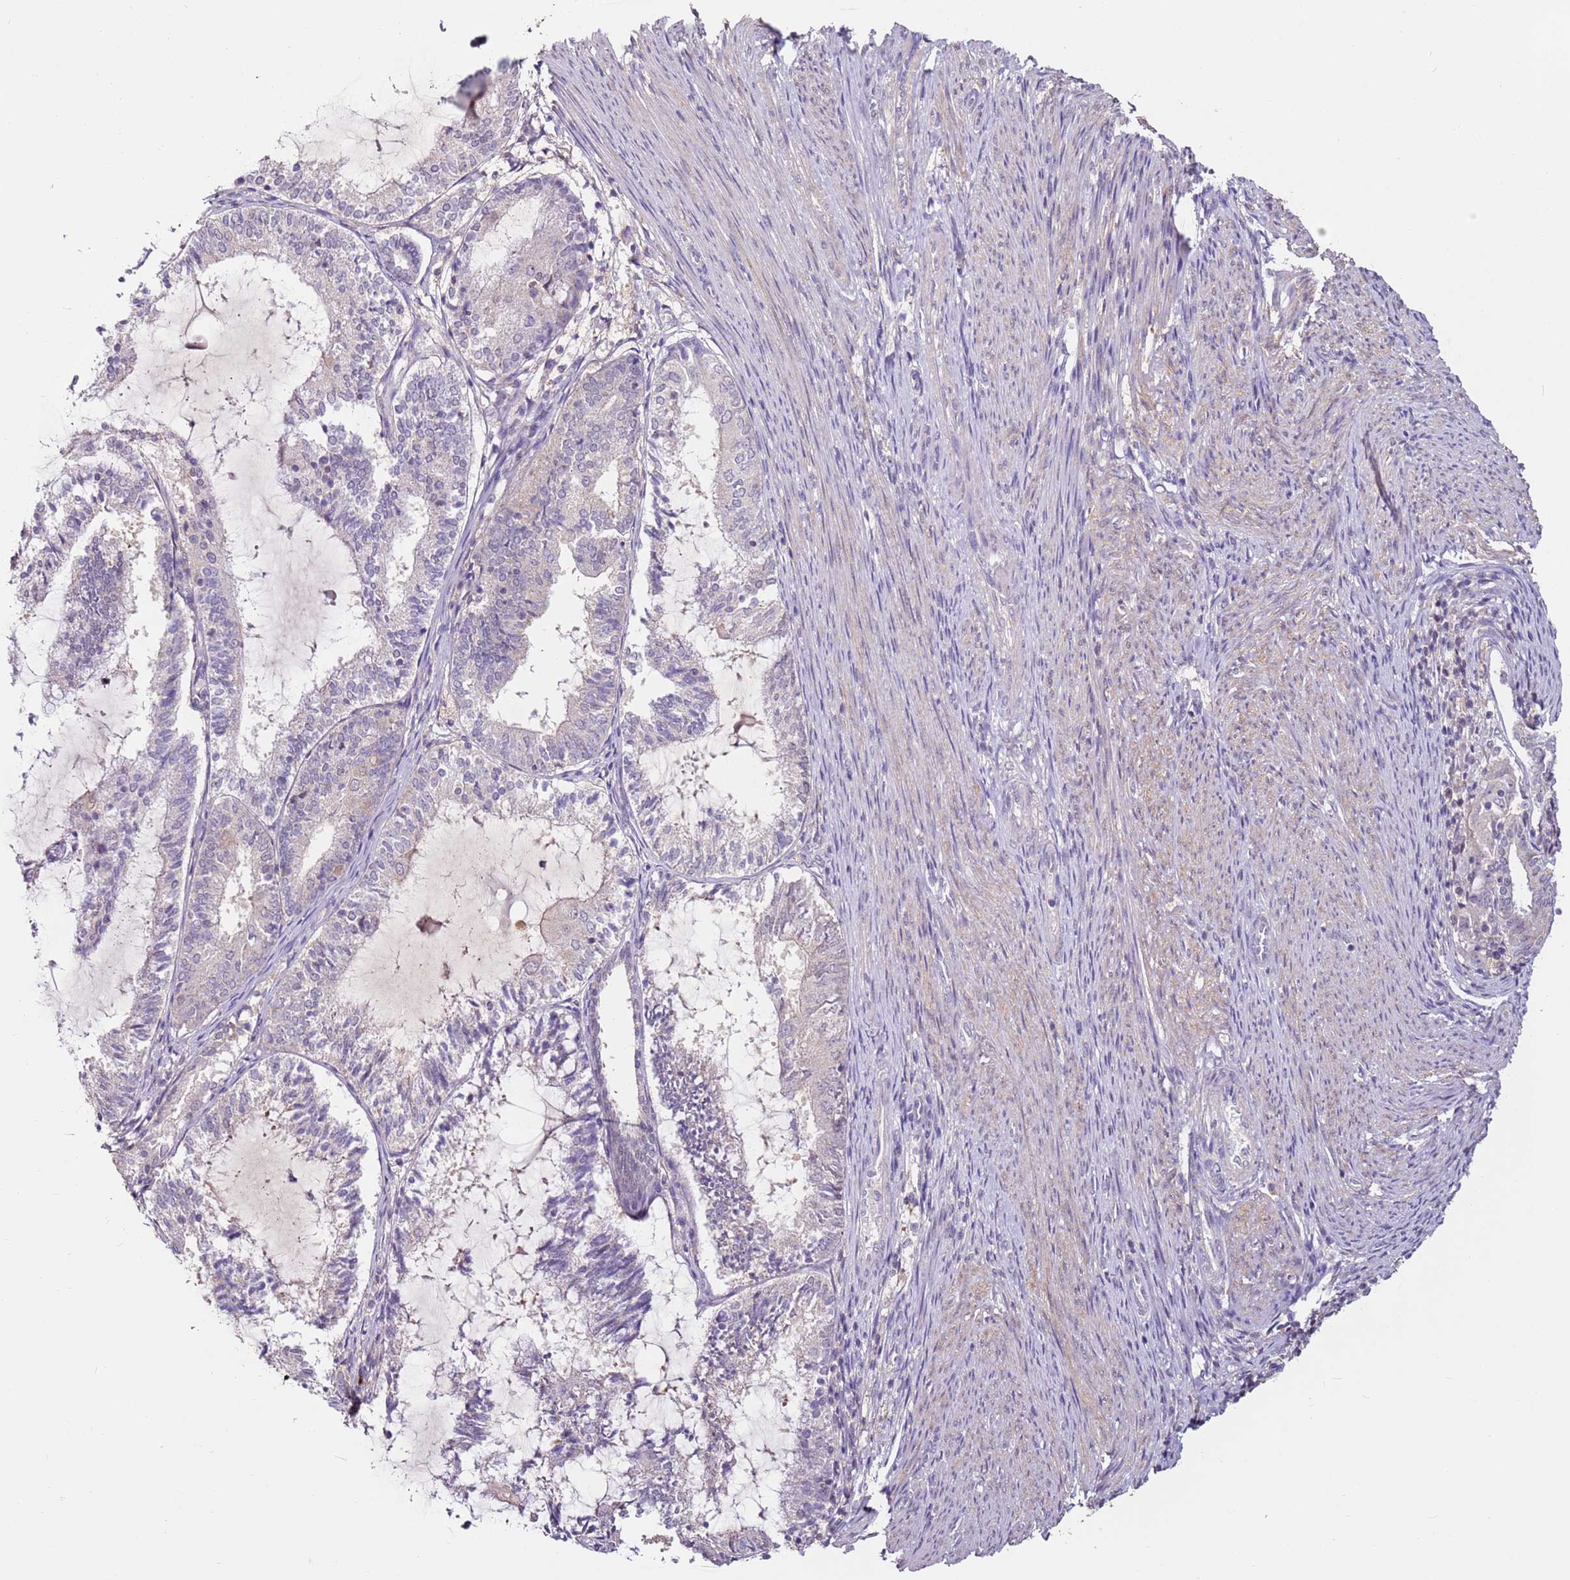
{"staining": {"intensity": "negative", "quantity": "none", "location": "none"}, "tissue": "endometrial cancer", "cell_type": "Tumor cells", "image_type": "cancer", "snomed": [{"axis": "morphology", "description": "Adenocarcinoma, NOS"}, {"axis": "topography", "description": "Endometrium"}], "caption": "A histopathology image of human endometrial adenocarcinoma is negative for staining in tumor cells.", "gene": "MDH1", "patient": {"sex": "female", "age": 81}}